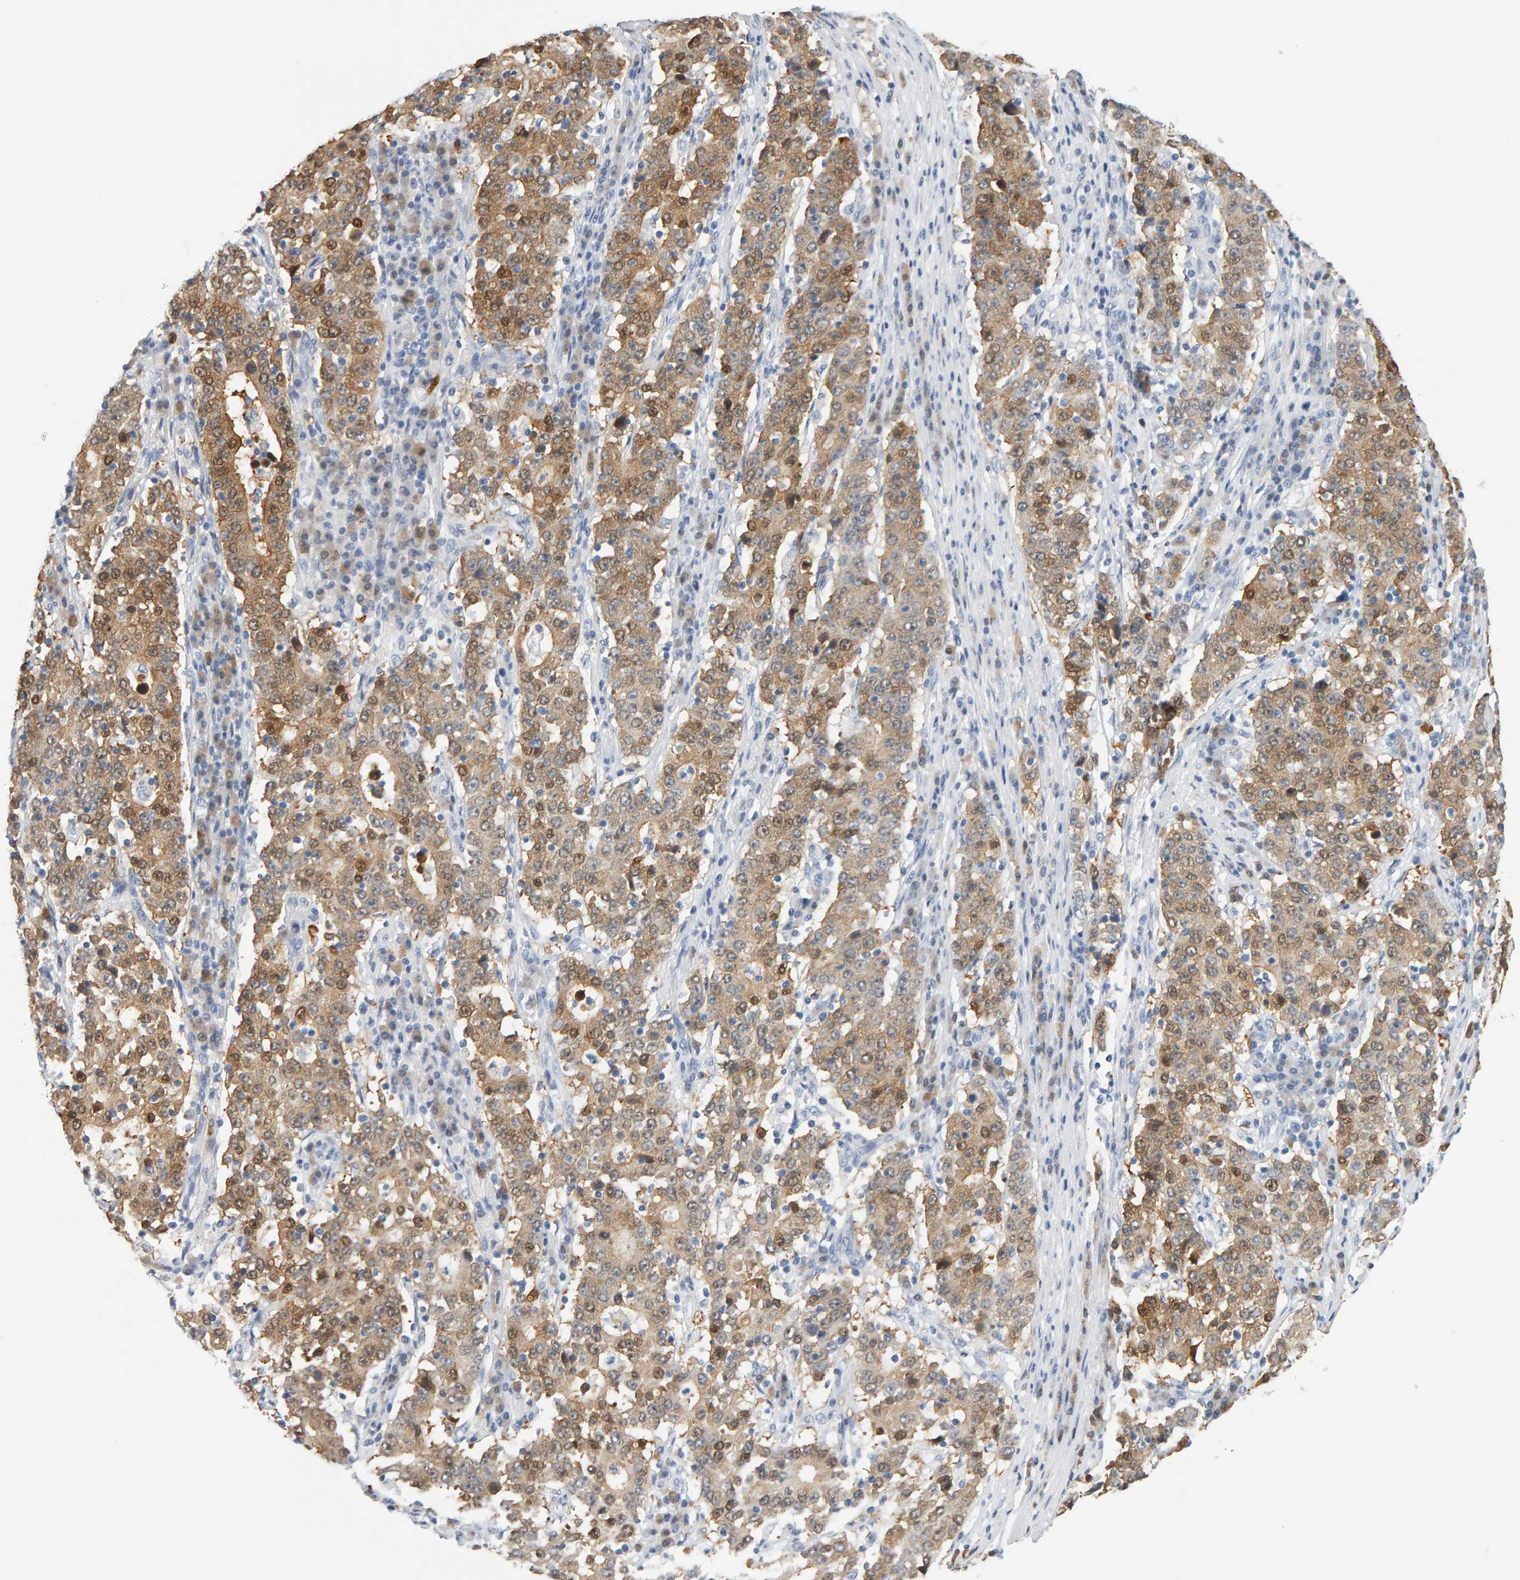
{"staining": {"intensity": "moderate", "quantity": ">75%", "location": "cytoplasmic/membranous"}, "tissue": "stomach cancer", "cell_type": "Tumor cells", "image_type": "cancer", "snomed": [{"axis": "morphology", "description": "Adenocarcinoma, NOS"}, {"axis": "topography", "description": "Stomach"}], "caption": "This micrograph displays immunohistochemistry staining of human stomach adenocarcinoma, with medium moderate cytoplasmic/membranous positivity in approximately >75% of tumor cells.", "gene": "CTH", "patient": {"sex": "male", "age": 59}}